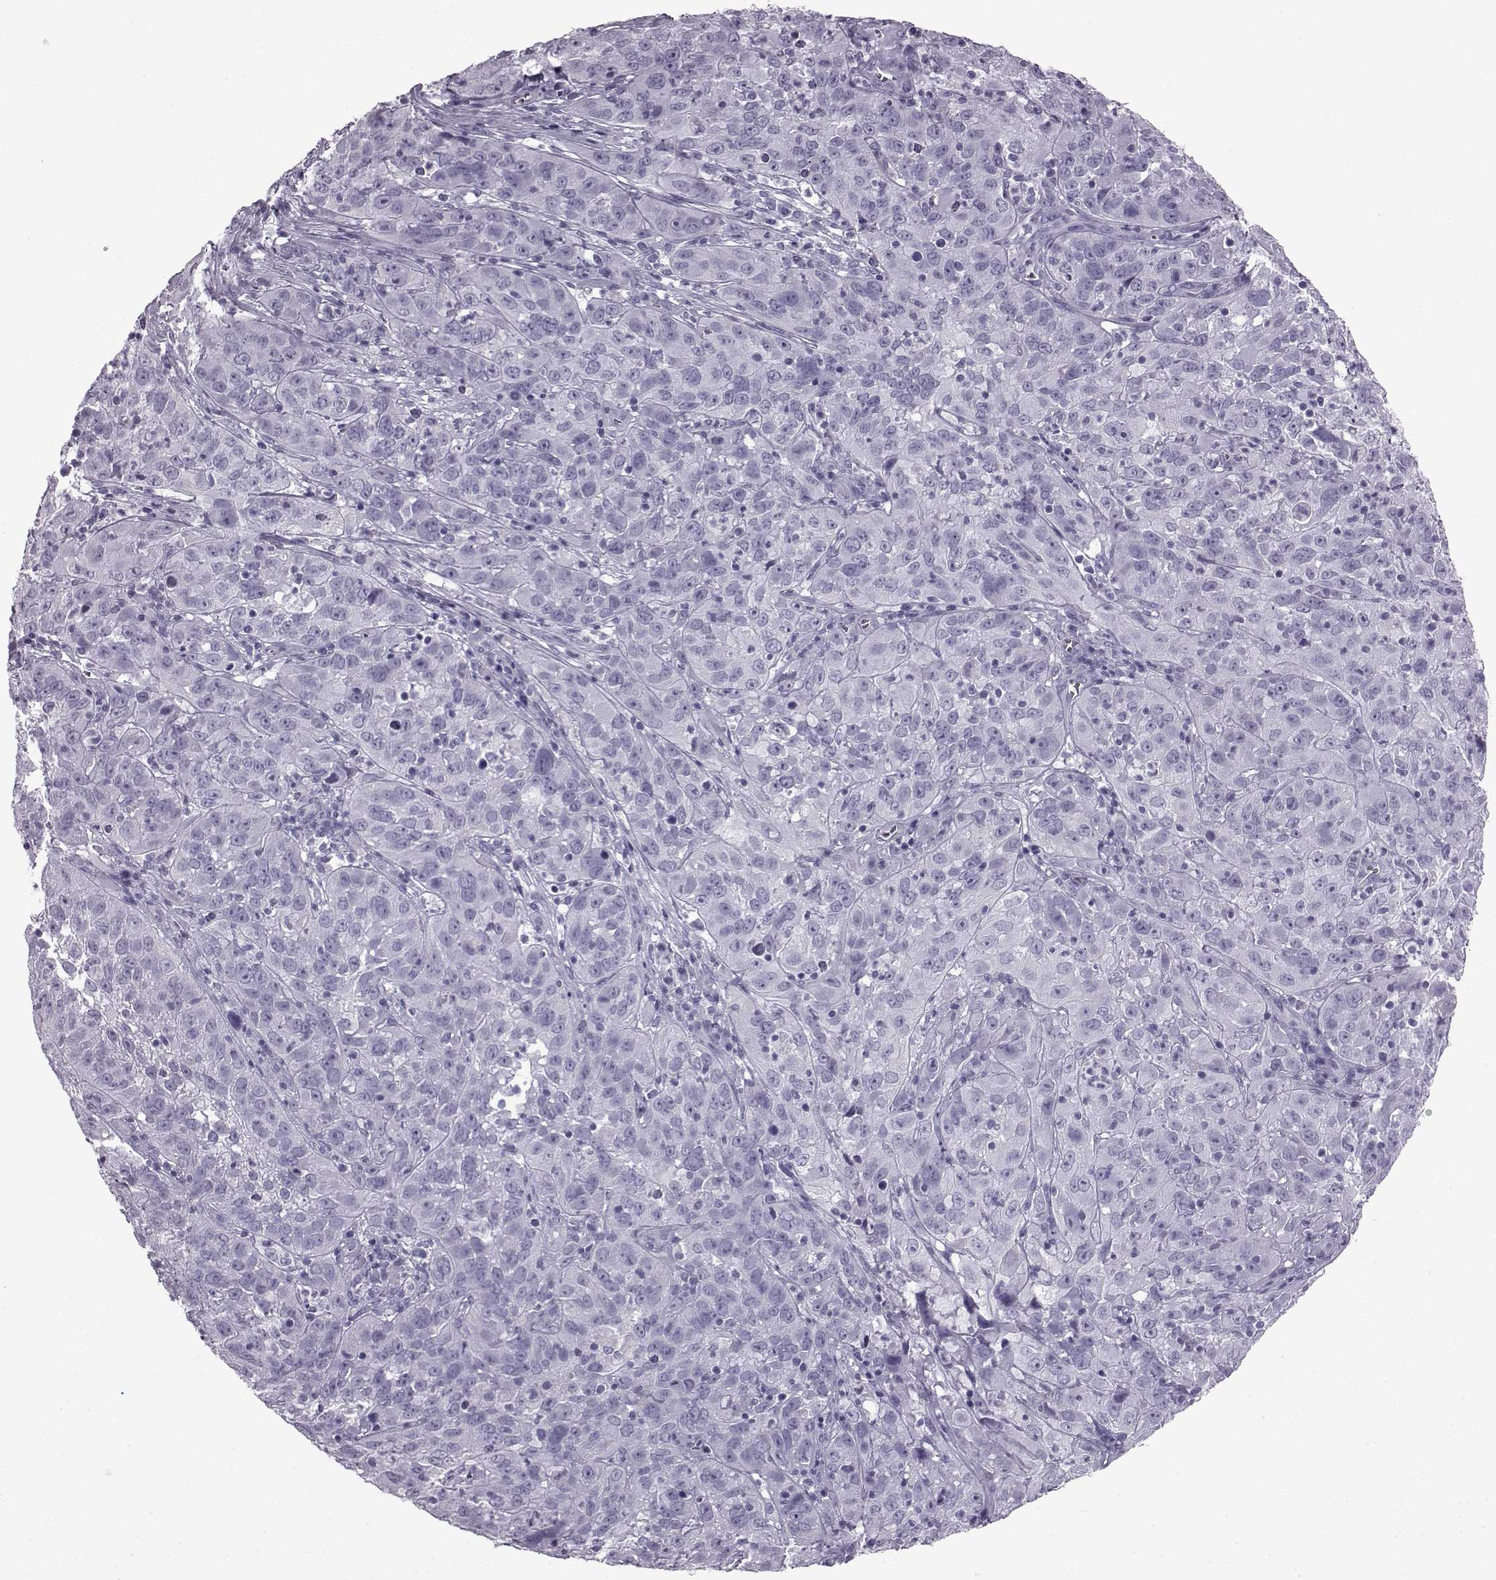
{"staining": {"intensity": "negative", "quantity": "none", "location": "none"}, "tissue": "cervical cancer", "cell_type": "Tumor cells", "image_type": "cancer", "snomed": [{"axis": "morphology", "description": "Squamous cell carcinoma, NOS"}, {"axis": "topography", "description": "Cervix"}], "caption": "Immunohistochemical staining of cervical cancer reveals no significant positivity in tumor cells. Brightfield microscopy of IHC stained with DAB (3,3'-diaminobenzidine) (brown) and hematoxylin (blue), captured at high magnification.", "gene": "SLC28A2", "patient": {"sex": "female", "age": 32}}